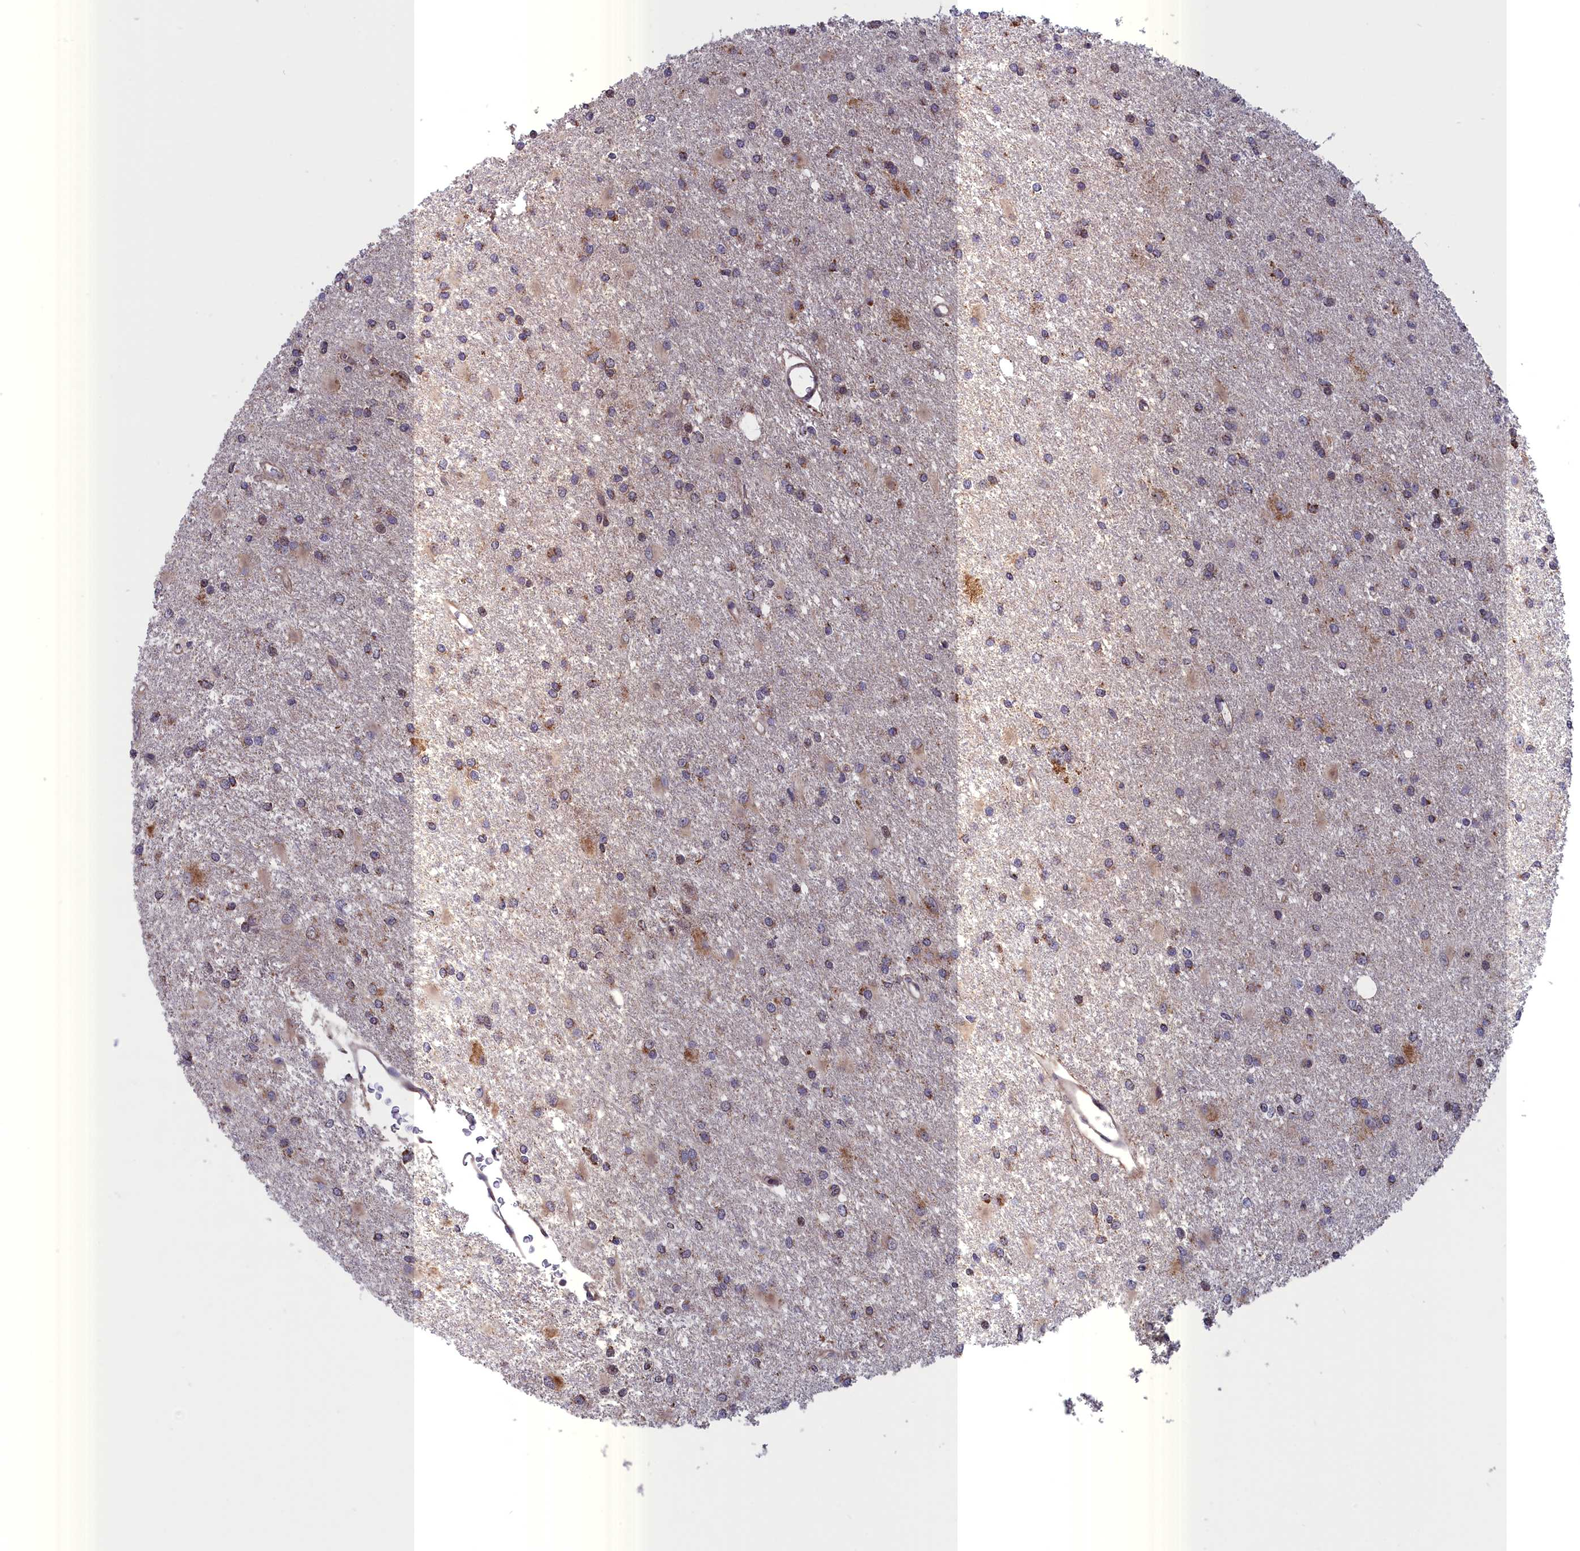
{"staining": {"intensity": "moderate", "quantity": "<25%", "location": "cytoplasmic/membranous"}, "tissue": "glioma", "cell_type": "Tumor cells", "image_type": "cancer", "snomed": [{"axis": "morphology", "description": "Glioma, malignant, High grade"}, {"axis": "topography", "description": "Brain"}], "caption": "Protein expression analysis of malignant high-grade glioma demonstrates moderate cytoplasmic/membranous positivity in approximately <25% of tumor cells.", "gene": "TIMM44", "patient": {"sex": "female", "age": 50}}